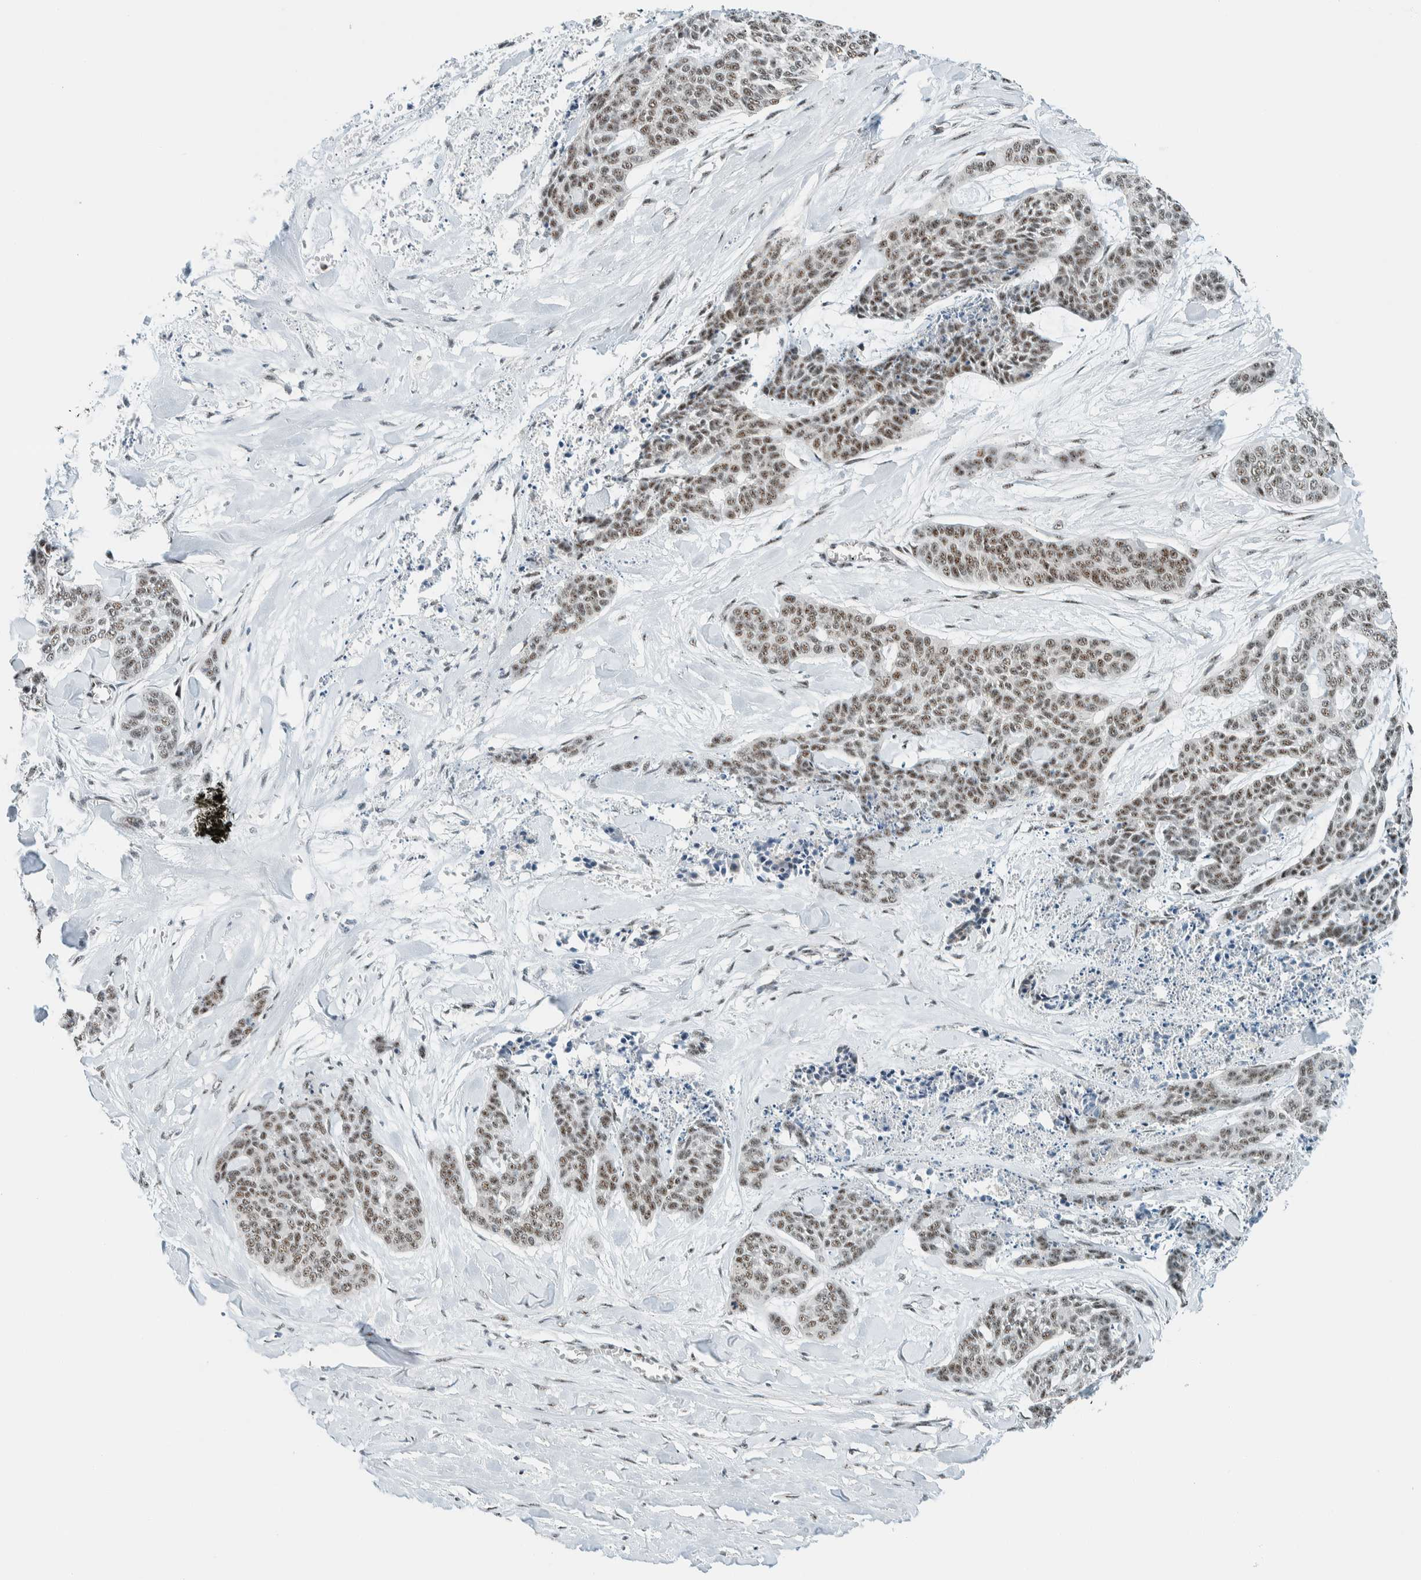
{"staining": {"intensity": "weak", "quantity": ">75%", "location": "nuclear"}, "tissue": "skin cancer", "cell_type": "Tumor cells", "image_type": "cancer", "snomed": [{"axis": "morphology", "description": "Basal cell carcinoma"}, {"axis": "topography", "description": "Skin"}], "caption": "Immunohistochemistry (IHC) (DAB) staining of human basal cell carcinoma (skin) displays weak nuclear protein positivity in approximately >75% of tumor cells. Nuclei are stained in blue.", "gene": "CYSRT1", "patient": {"sex": "female", "age": 64}}